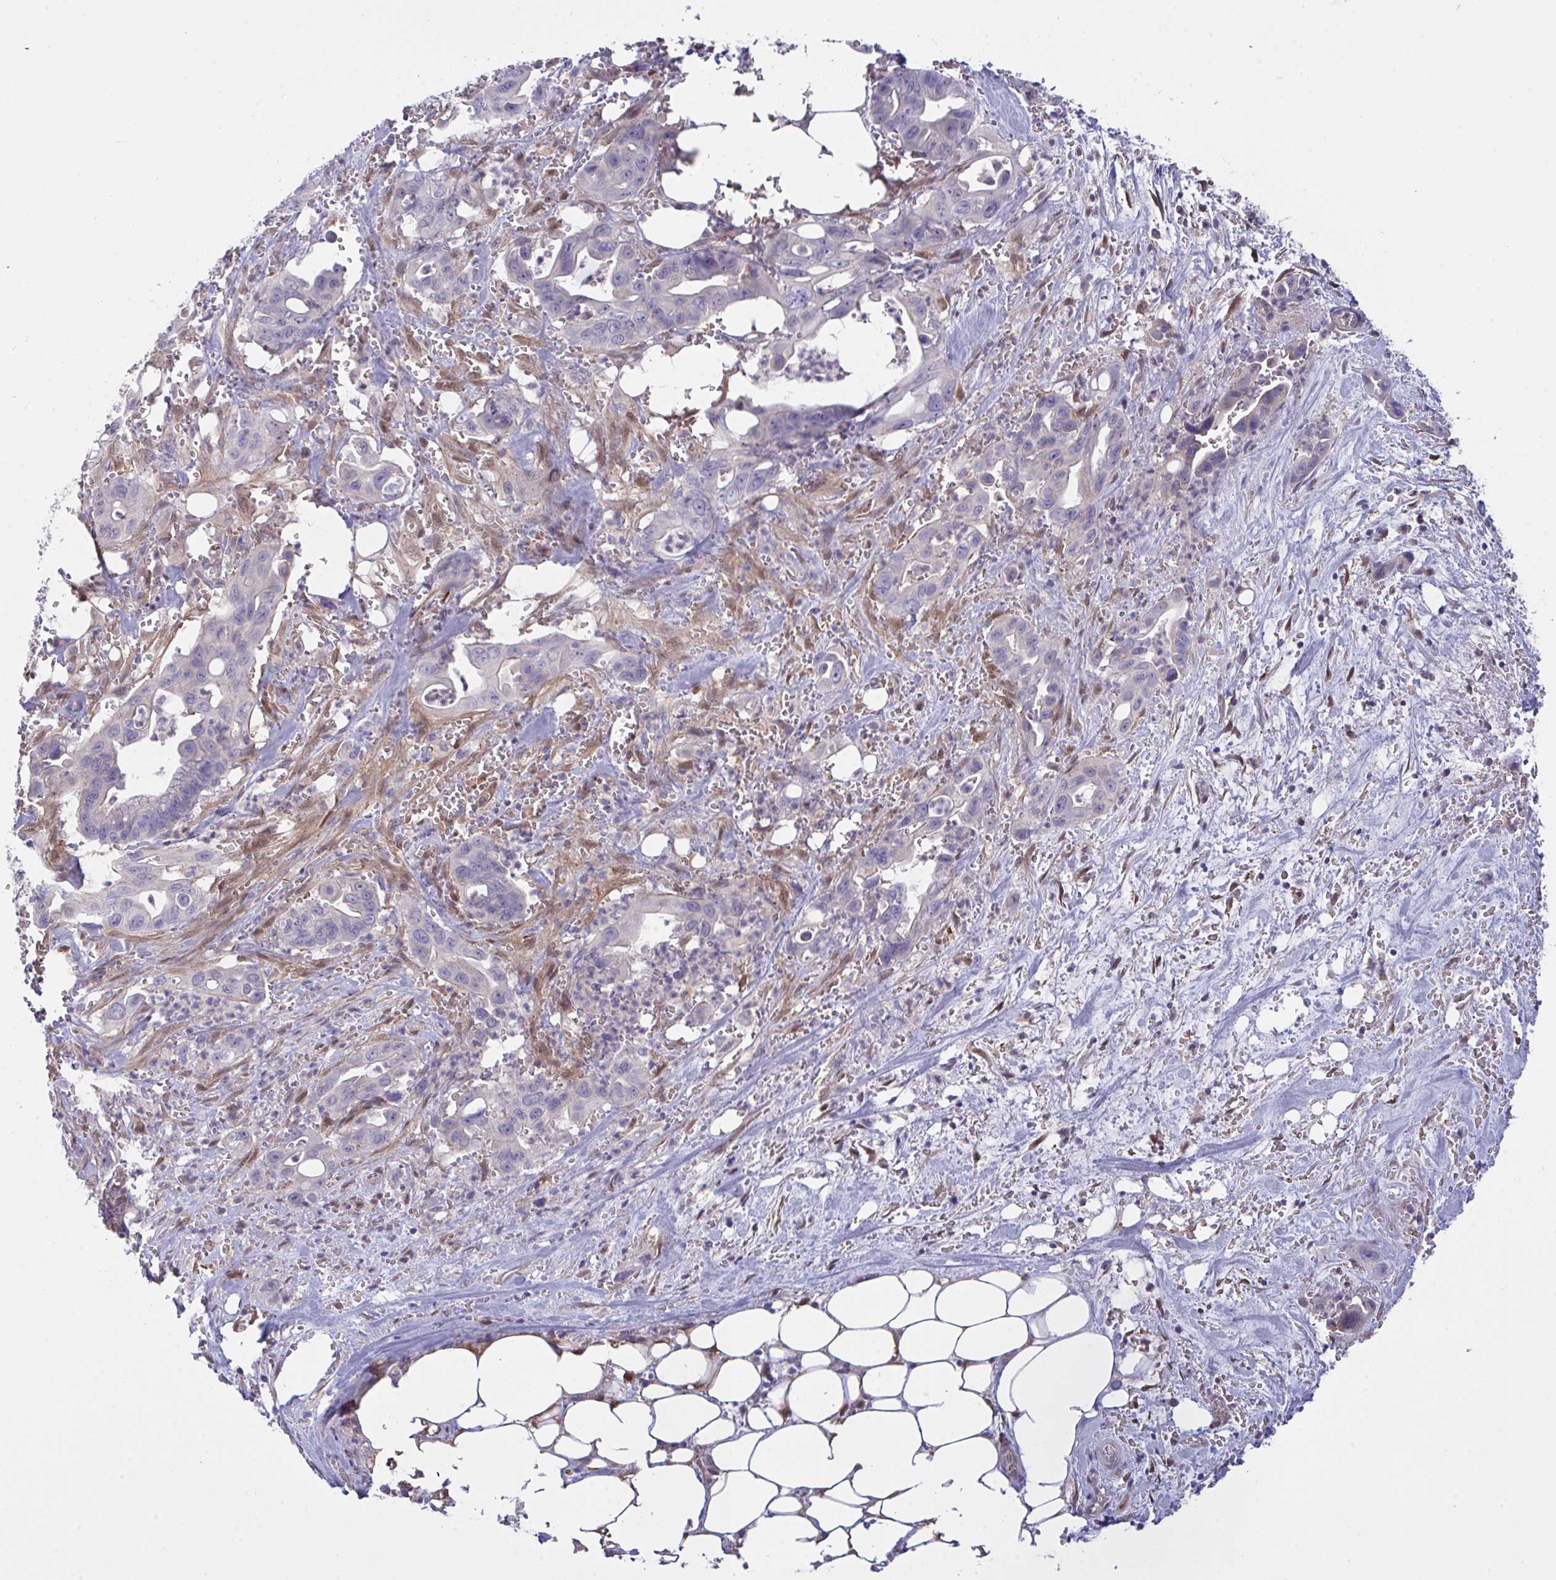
{"staining": {"intensity": "negative", "quantity": "none", "location": "none"}, "tissue": "pancreatic cancer", "cell_type": "Tumor cells", "image_type": "cancer", "snomed": [{"axis": "morphology", "description": "Adenocarcinoma, NOS"}, {"axis": "topography", "description": "Pancreas"}], "caption": "Immunohistochemical staining of adenocarcinoma (pancreatic) reveals no significant expression in tumor cells.", "gene": "L3HYPDH", "patient": {"sex": "male", "age": 61}}